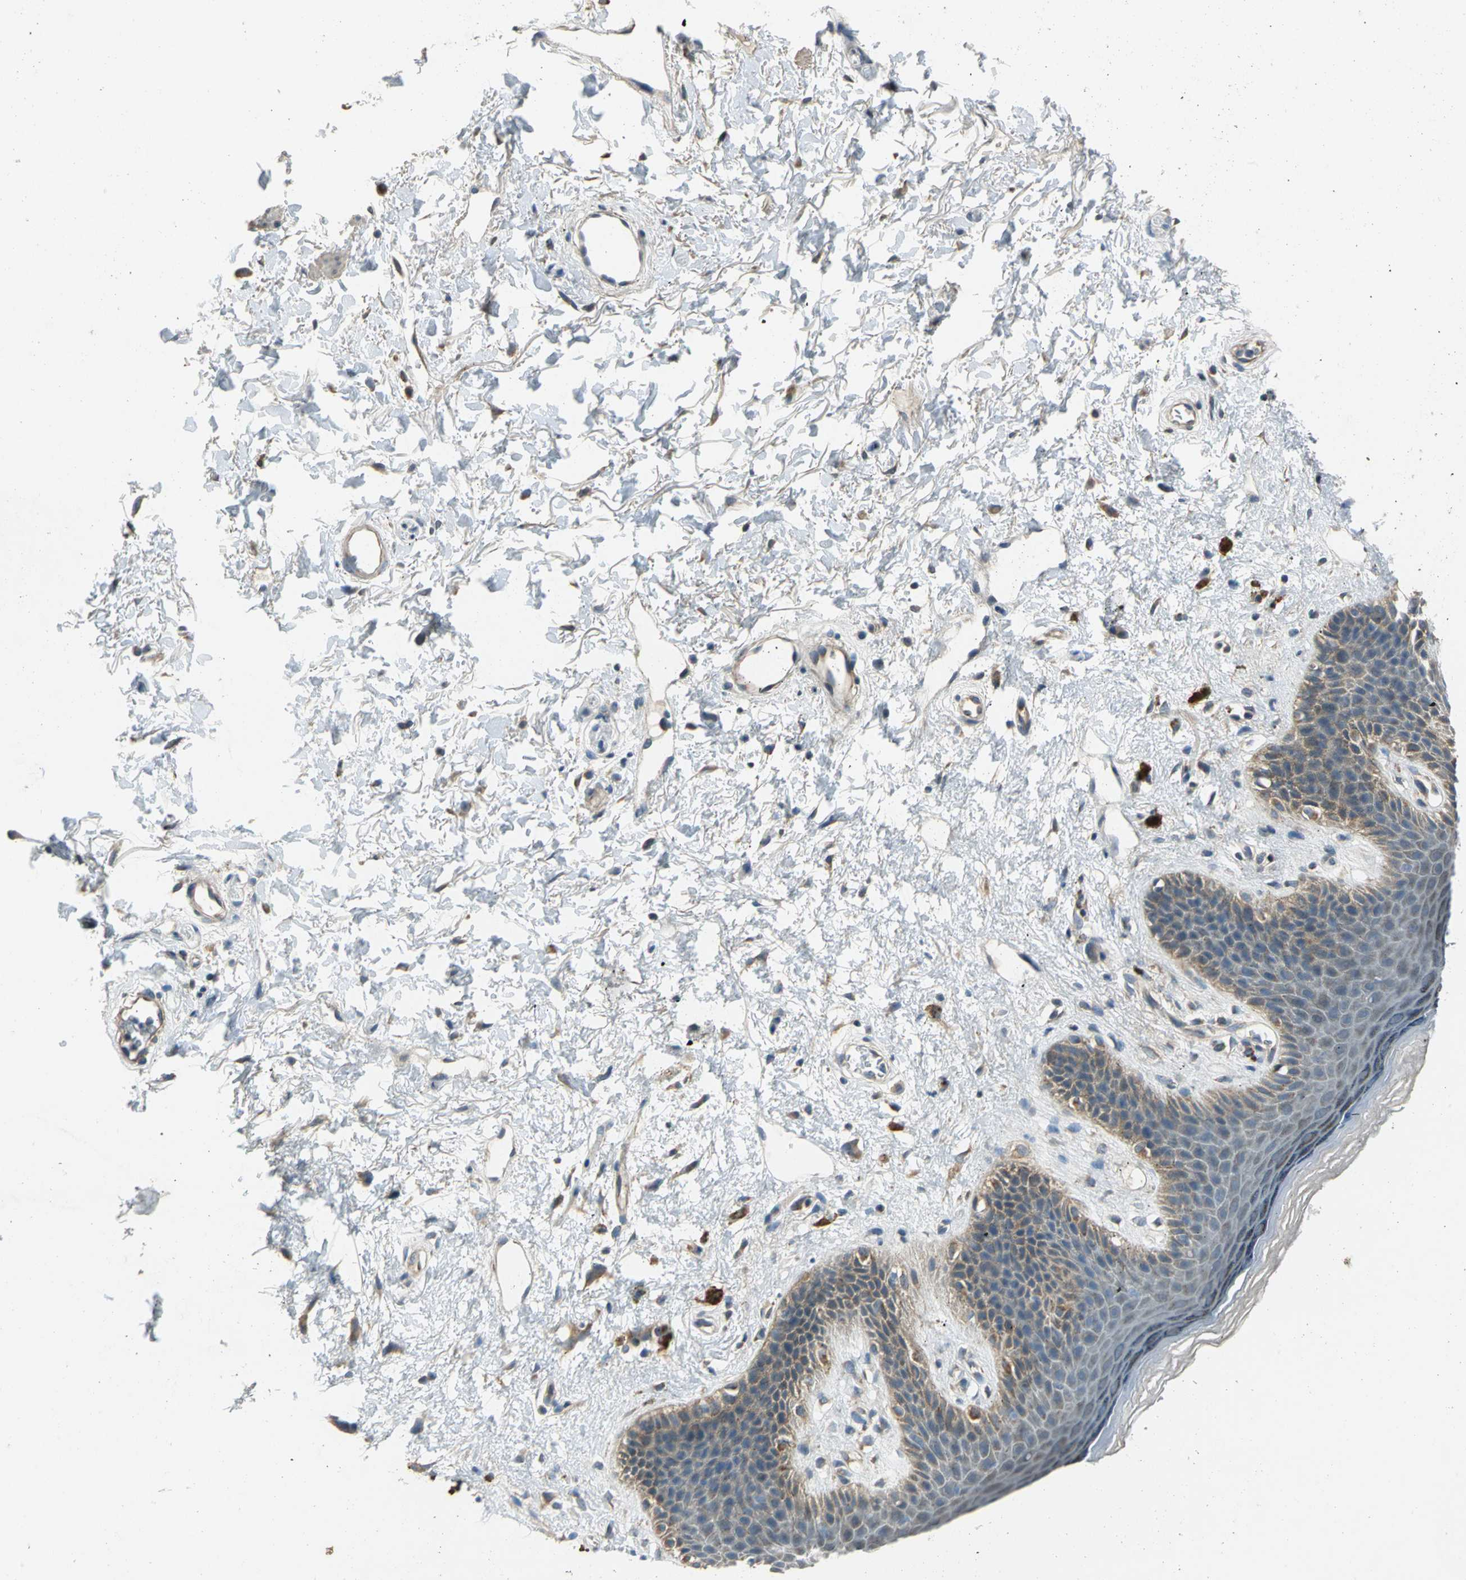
{"staining": {"intensity": "moderate", "quantity": "<25%", "location": "cytoplasmic/membranous"}, "tissue": "skin", "cell_type": "Epidermal cells", "image_type": "normal", "snomed": [{"axis": "morphology", "description": "Normal tissue, NOS"}, {"axis": "topography", "description": "Anal"}], "caption": "Epidermal cells demonstrate moderate cytoplasmic/membranous staining in about <25% of cells in unremarkable skin.", "gene": "TRAK1", "patient": {"sex": "female", "age": 46}}